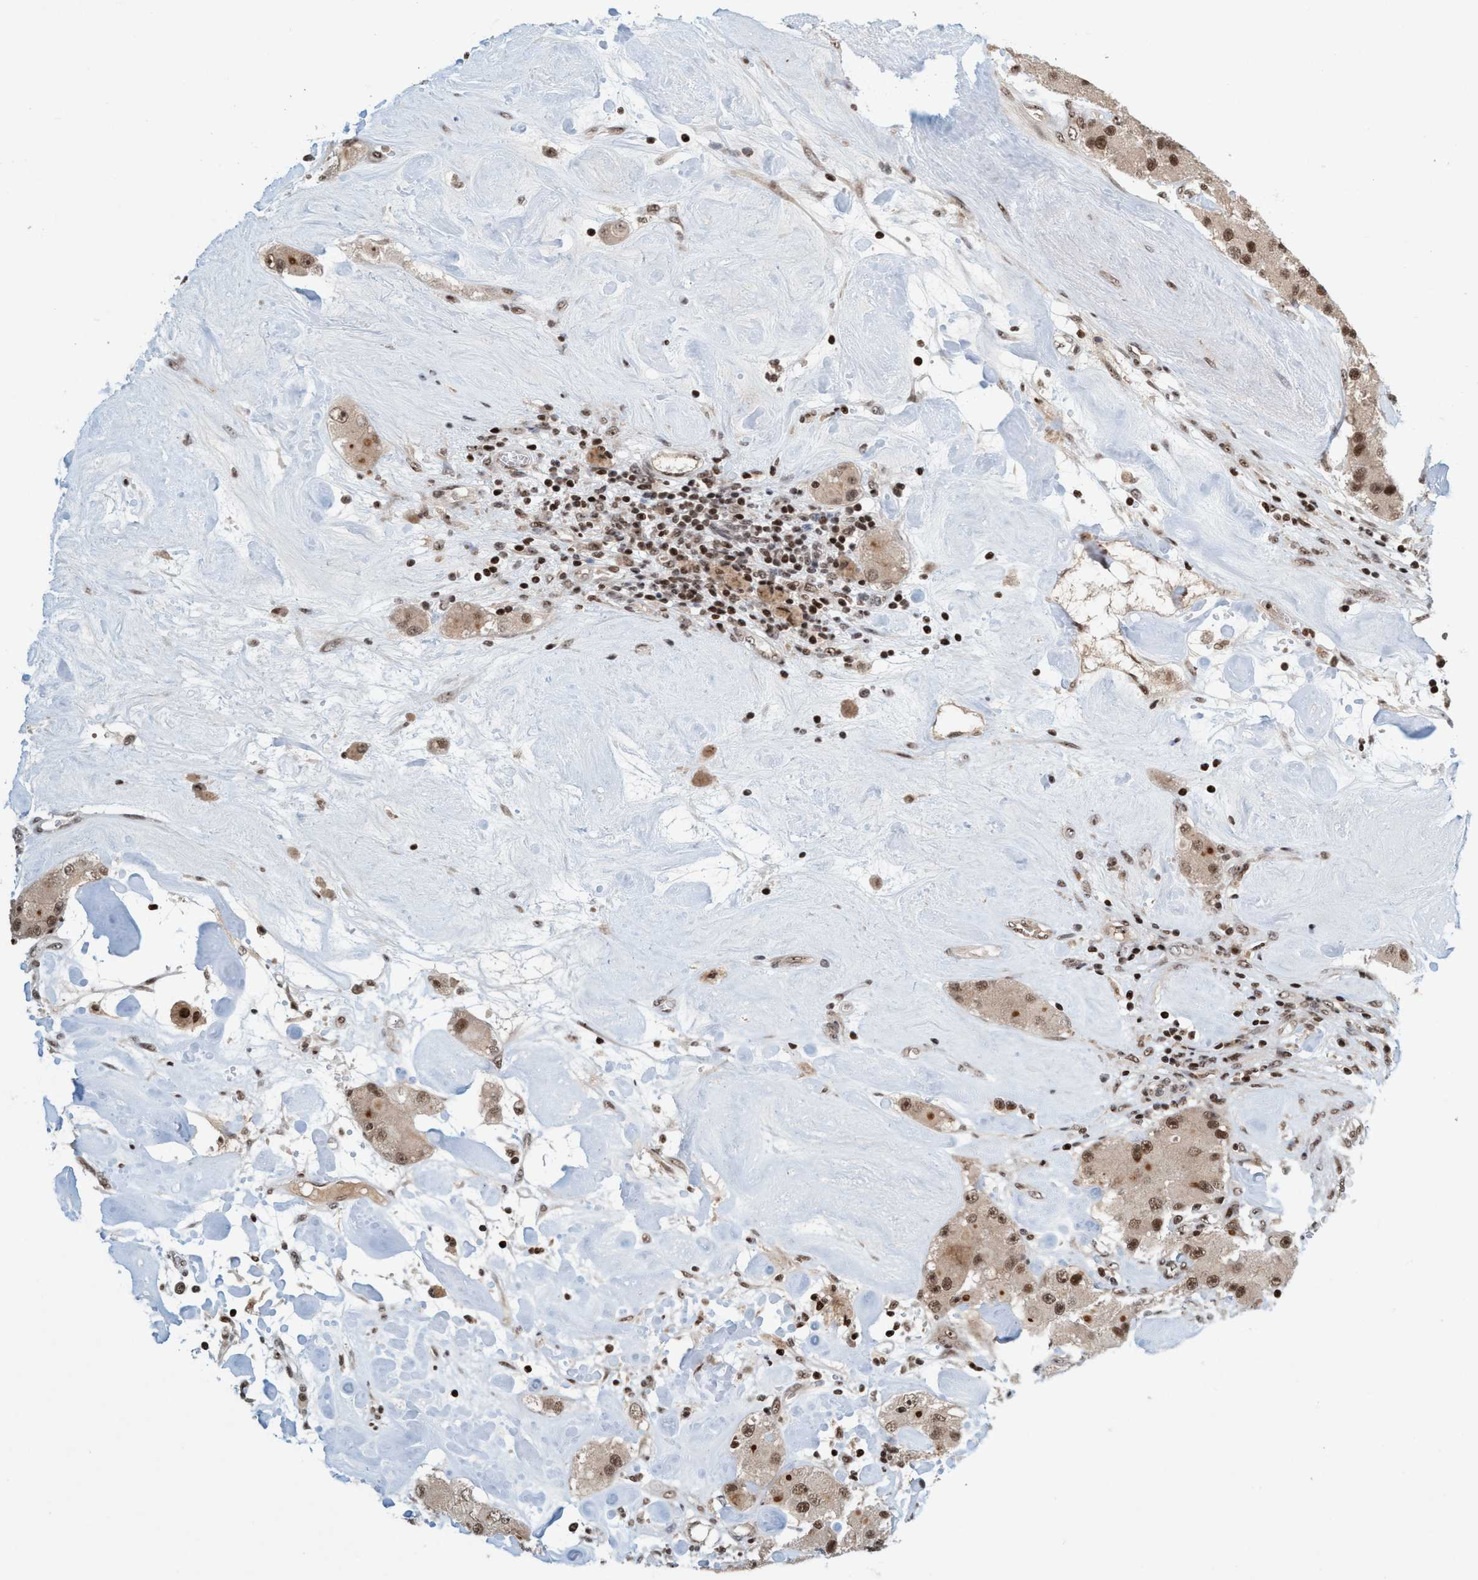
{"staining": {"intensity": "strong", "quantity": ">75%", "location": "nuclear"}, "tissue": "carcinoid", "cell_type": "Tumor cells", "image_type": "cancer", "snomed": [{"axis": "morphology", "description": "Carcinoid, malignant, NOS"}, {"axis": "topography", "description": "Pancreas"}], "caption": "A photomicrograph showing strong nuclear expression in approximately >75% of tumor cells in malignant carcinoid, as visualized by brown immunohistochemical staining.", "gene": "SMCR8", "patient": {"sex": "male", "age": 41}}